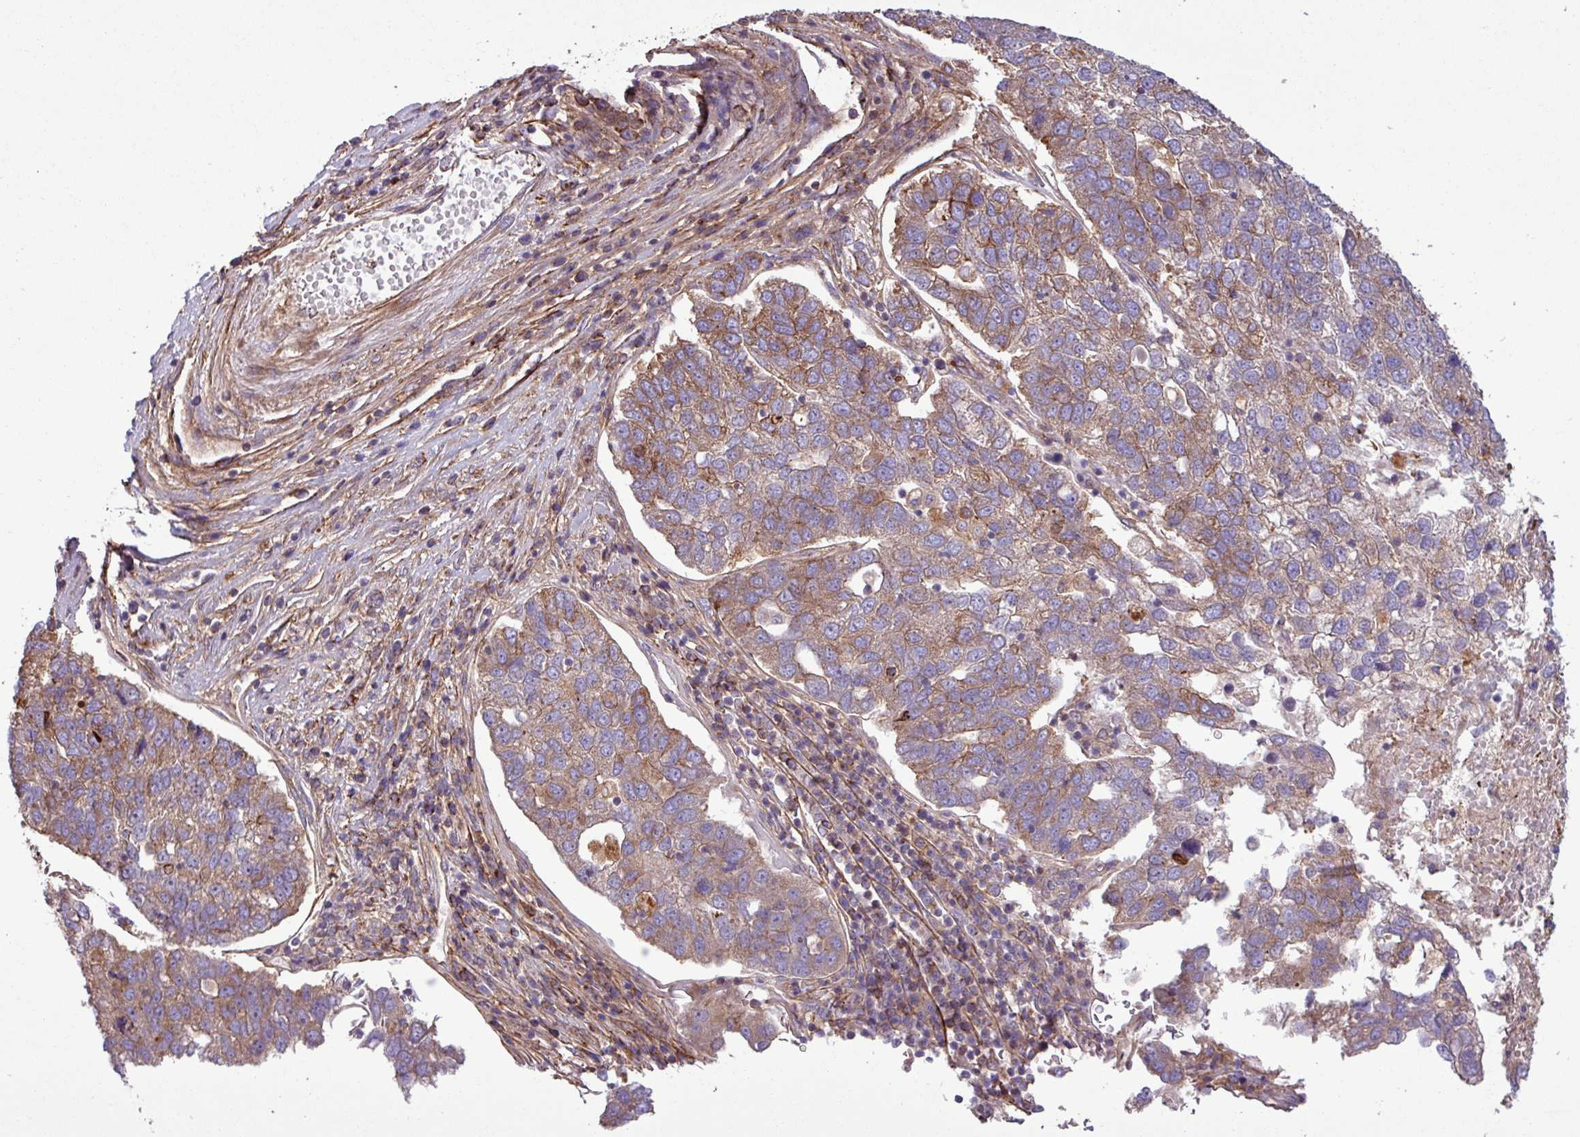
{"staining": {"intensity": "moderate", "quantity": ">75%", "location": "cytoplasmic/membranous"}, "tissue": "pancreatic cancer", "cell_type": "Tumor cells", "image_type": "cancer", "snomed": [{"axis": "morphology", "description": "Adenocarcinoma, NOS"}, {"axis": "topography", "description": "Pancreas"}], "caption": "There is medium levels of moderate cytoplasmic/membranous staining in tumor cells of adenocarcinoma (pancreatic), as demonstrated by immunohistochemical staining (brown color).", "gene": "ZNF300", "patient": {"sex": "female", "age": 61}}